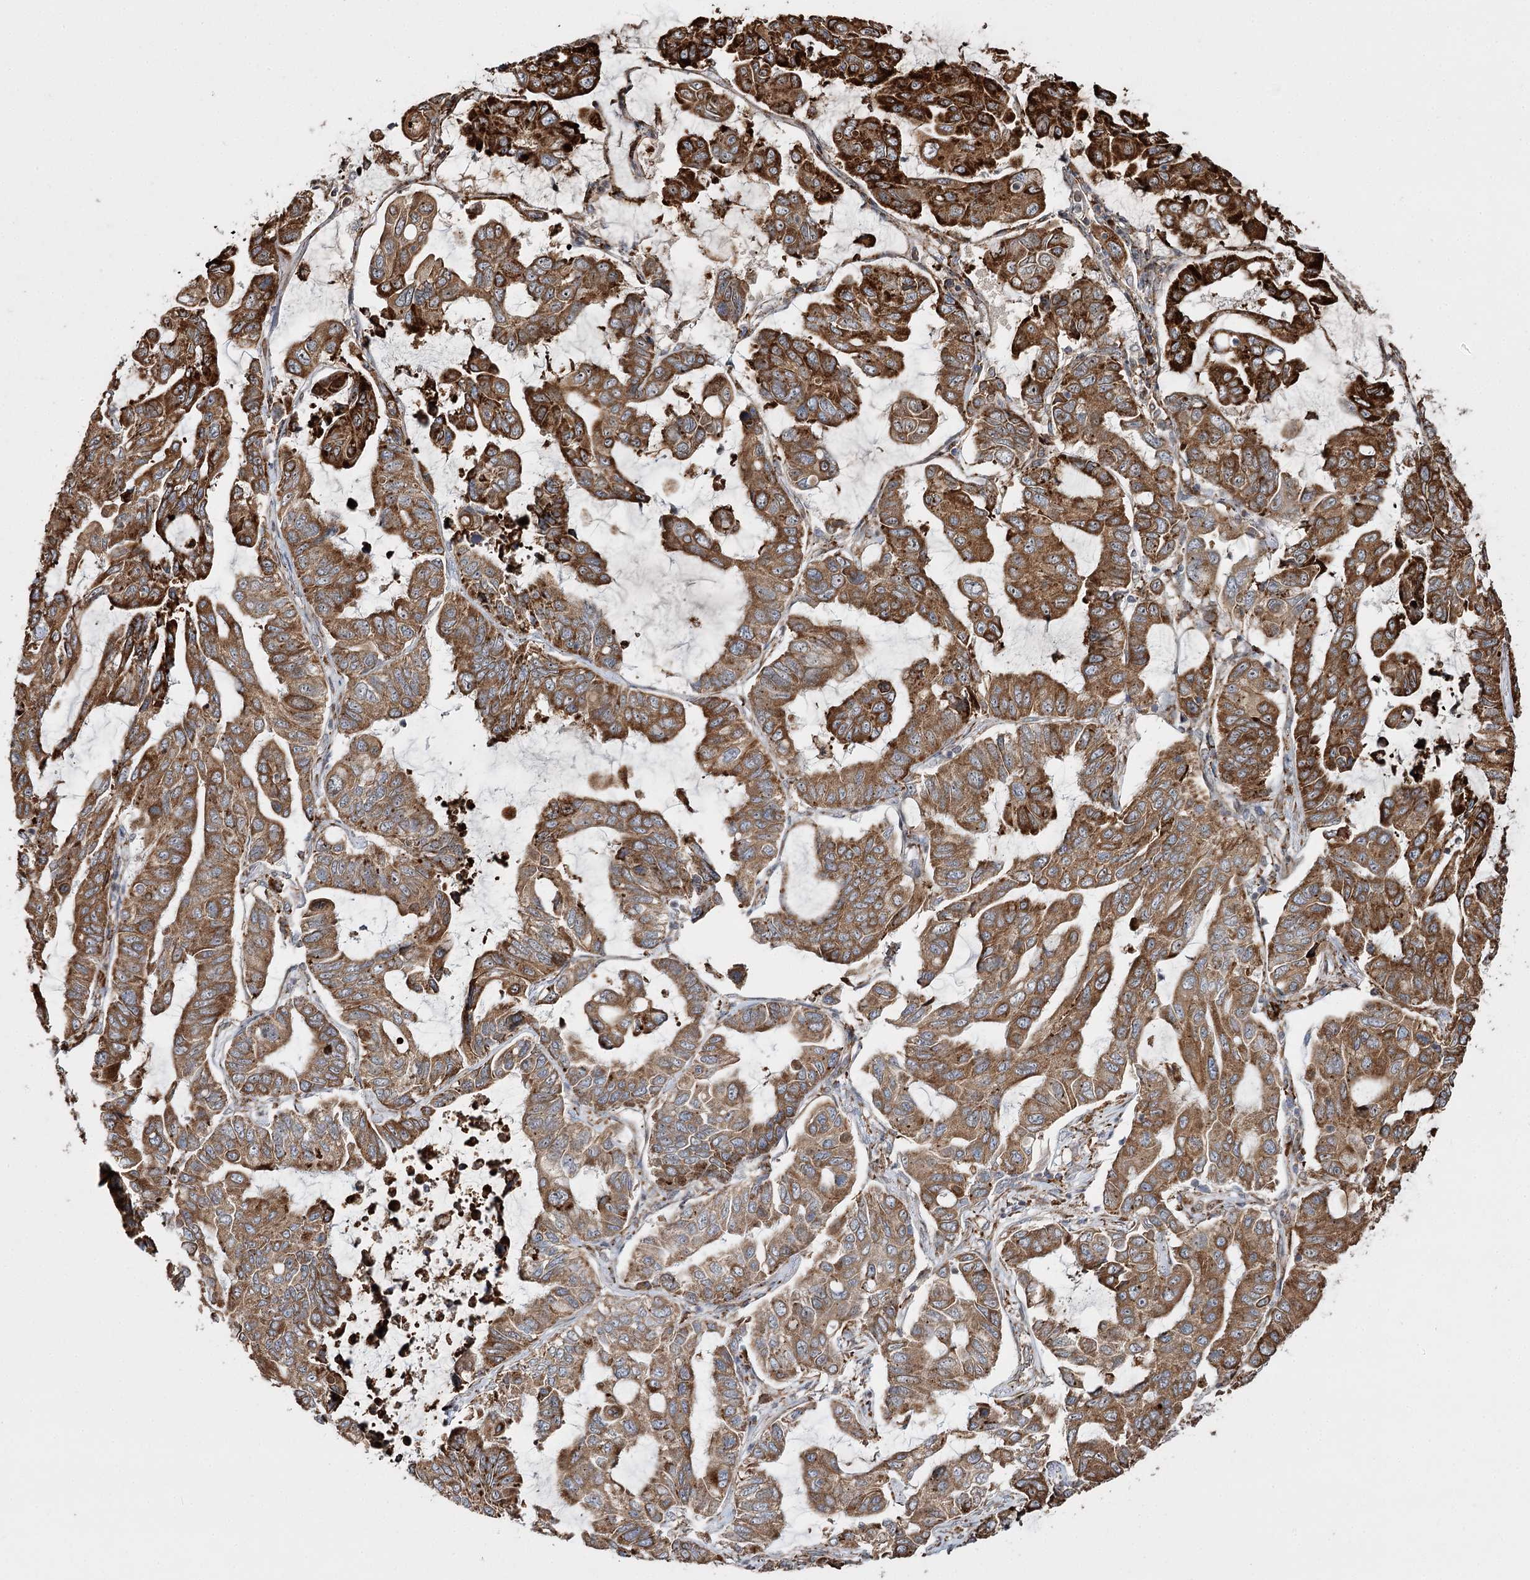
{"staining": {"intensity": "strong", "quantity": ">75%", "location": "cytoplasmic/membranous"}, "tissue": "lung cancer", "cell_type": "Tumor cells", "image_type": "cancer", "snomed": [{"axis": "morphology", "description": "Adenocarcinoma, NOS"}, {"axis": "topography", "description": "Lung"}], "caption": "Lung cancer was stained to show a protein in brown. There is high levels of strong cytoplasmic/membranous expression in approximately >75% of tumor cells. (Brightfield microscopy of DAB IHC at high magnification).", "gene": "FANCL", "patient": {"sex": "male", "age": 64}}